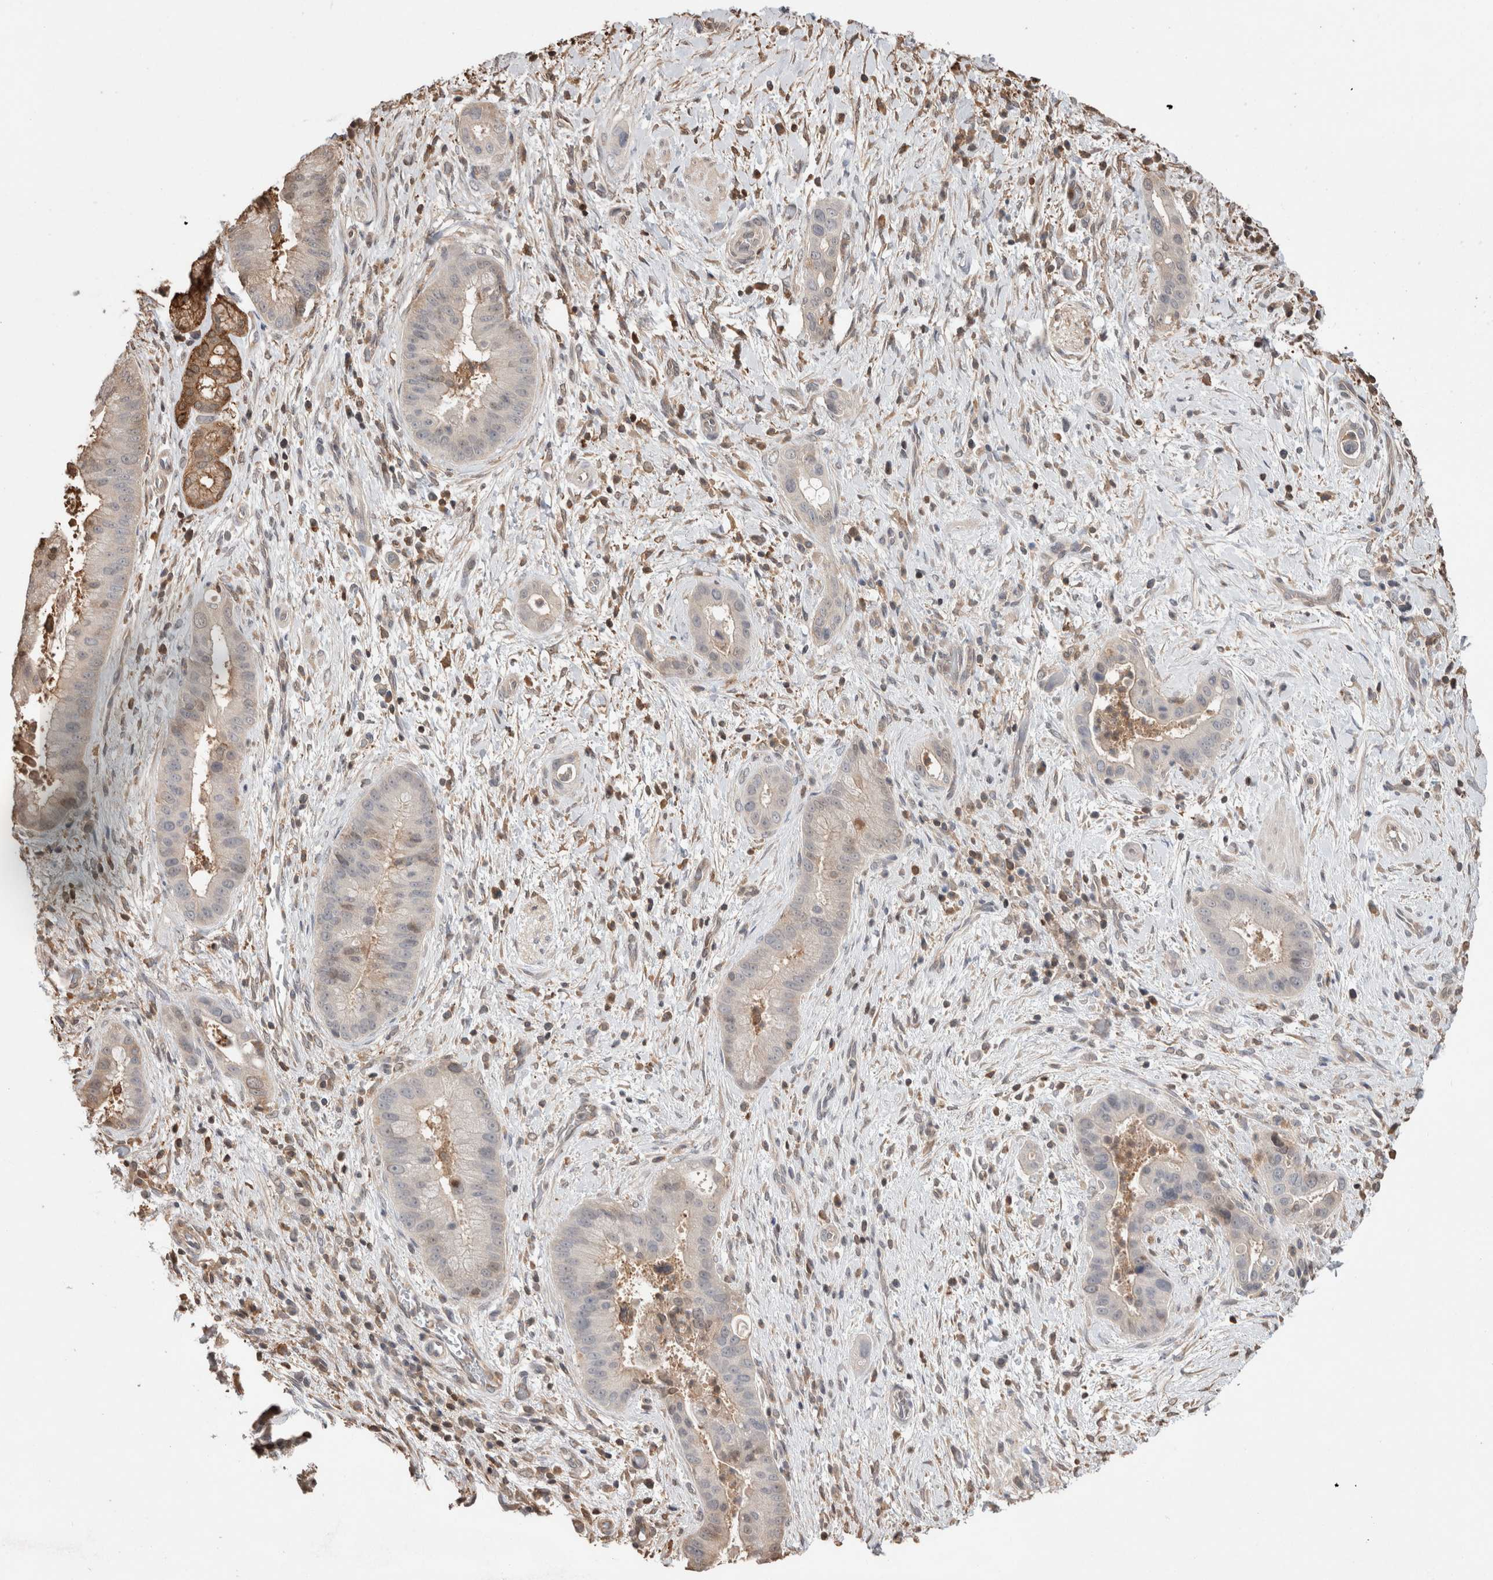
{"staining": {"intensity": "negative", "quantity": "none", "location": "none"}, "tissue": "liver cancer", "cell_type": "Tumor cells", "image_type": "cancer", "snomed": [{"axis": "morphology", "description": "Cholangiocarcinoma"}, {"axis": "topography", "description": "Liver"}], "caption": "IHC of liver cancer (cholangiocarcinoma) displays no expression in tumor cells.", "gene": "TRIM5", "patient": {"sex": "female", "age": 54}}